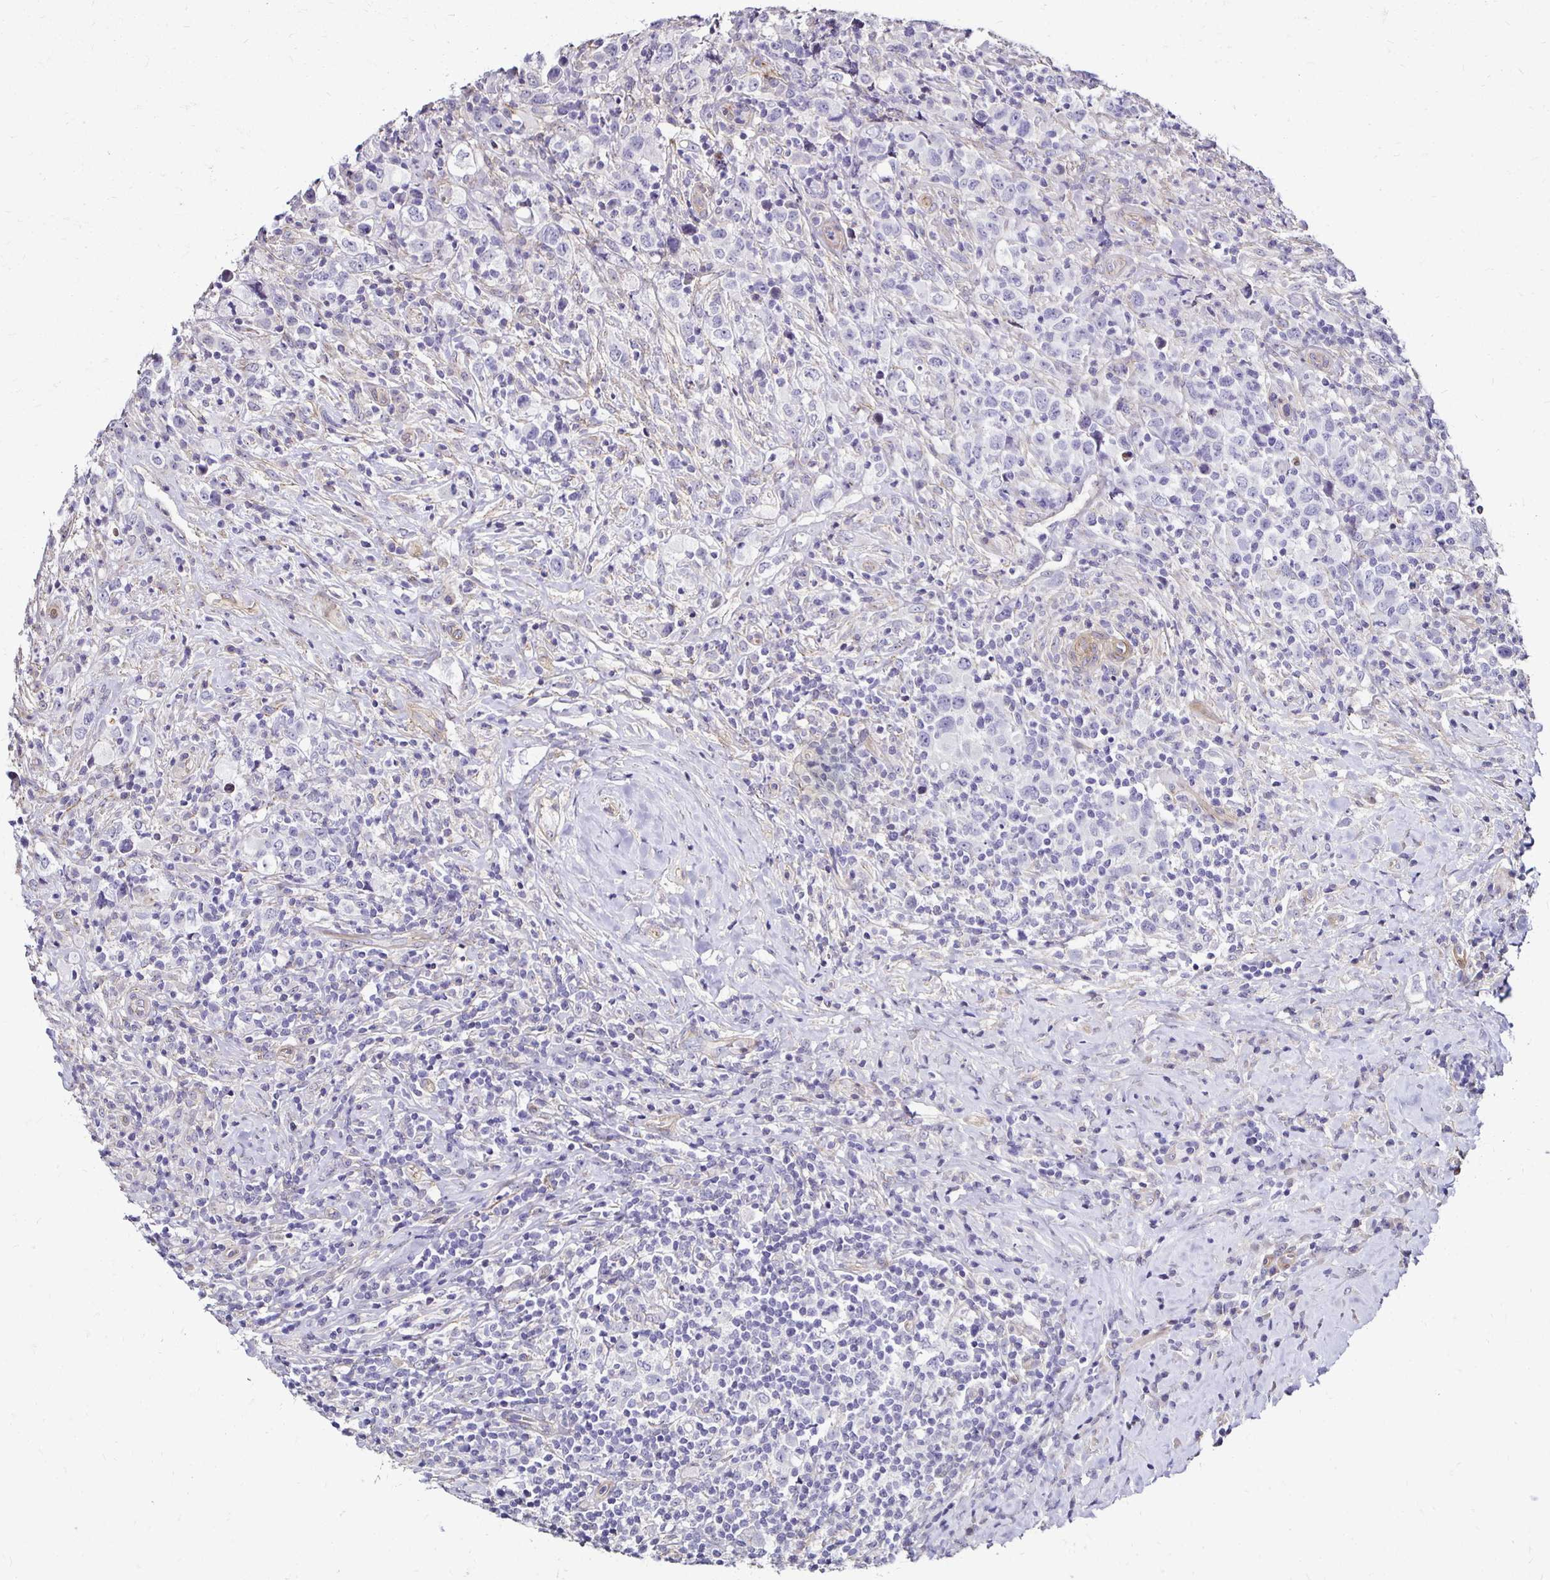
{"staining": {"intensity": "negative", "quantity": "none", "location": "none"}, "tissue": "lymphoma", "cell_type": "Tumor cells", "image_type": "cancer", "snomed": [{"axis": "morphology", "description": "Hodgkin's disease, NOS"}, {"axis": "topography", "description": "Lymph node"}], "caption": "Tumor cells show no significant staining in Hodgkin's disease. (Immunohistochemistry, brightfield microscopy, high magnification).", "gene": "ITGB1", "patient": {"sex": "female", "age": 18}}